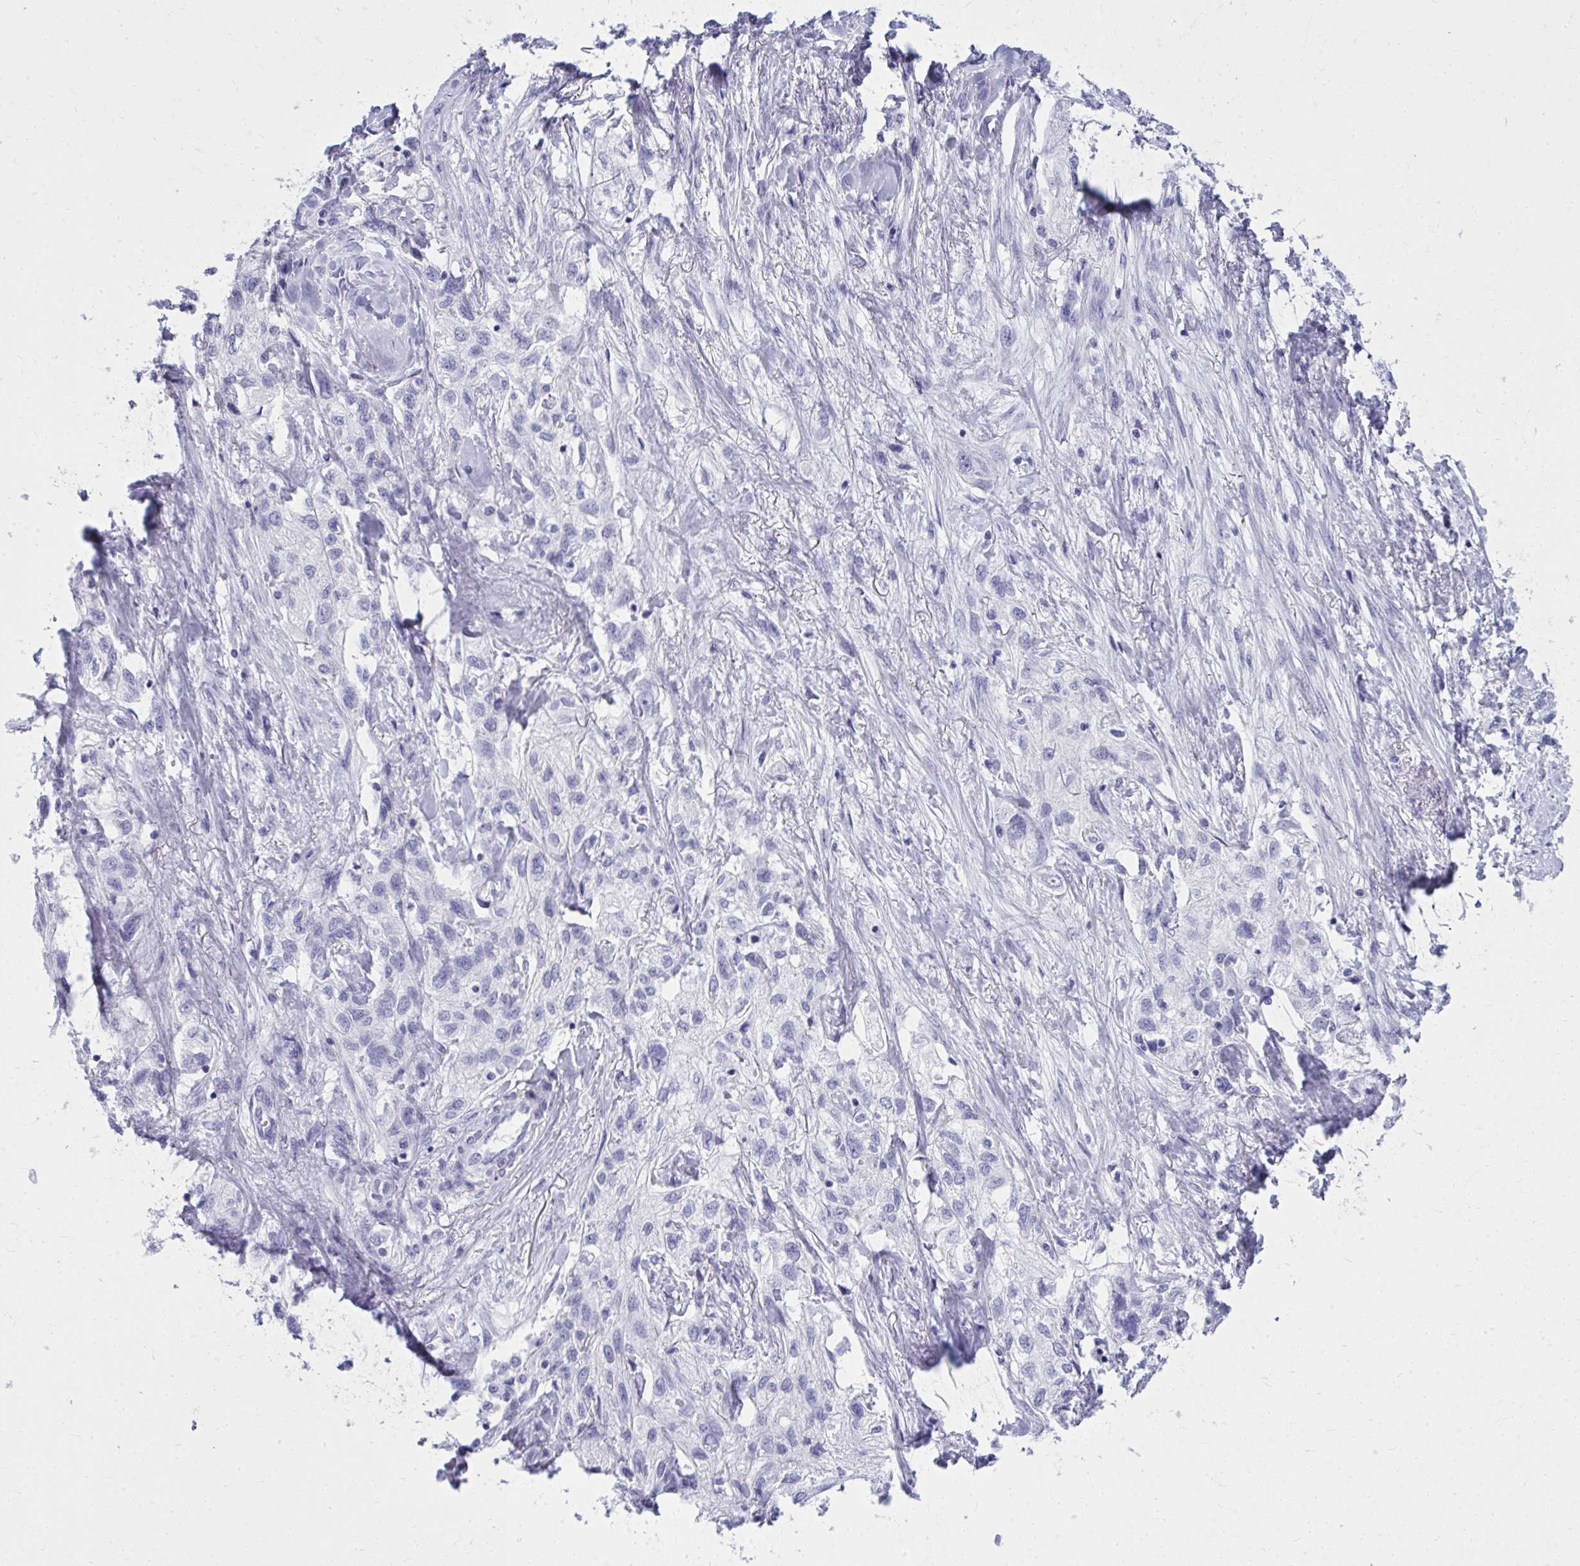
{"staining": {"intensity": "negative", "quantity": "none", "location": "none"}, "tissue": "skin cancer", "cell_type": "Tumor cells", "image_type": "cancer", "snomed": [{"axis": "morphology", "description": "Squamous cell carcinoma, NOS"}, {"axis": "topography", "description": "Skin"}, {"axis": "topography", "description": "Vulva"}], "caption": "A high-resolution photomicrograph shows immunohistochemistry staining of skin cancer (squamous cell carcinoma), which demonstrates no significant expression in tumor cells. The staining was performed using DAB to visualize the protein expression in brown, while the nuclei were stained in blue with hematoxylin (Magnification: 20x).", "gene": "QDPR", "patient": {"sex": "female", "age": 86}}